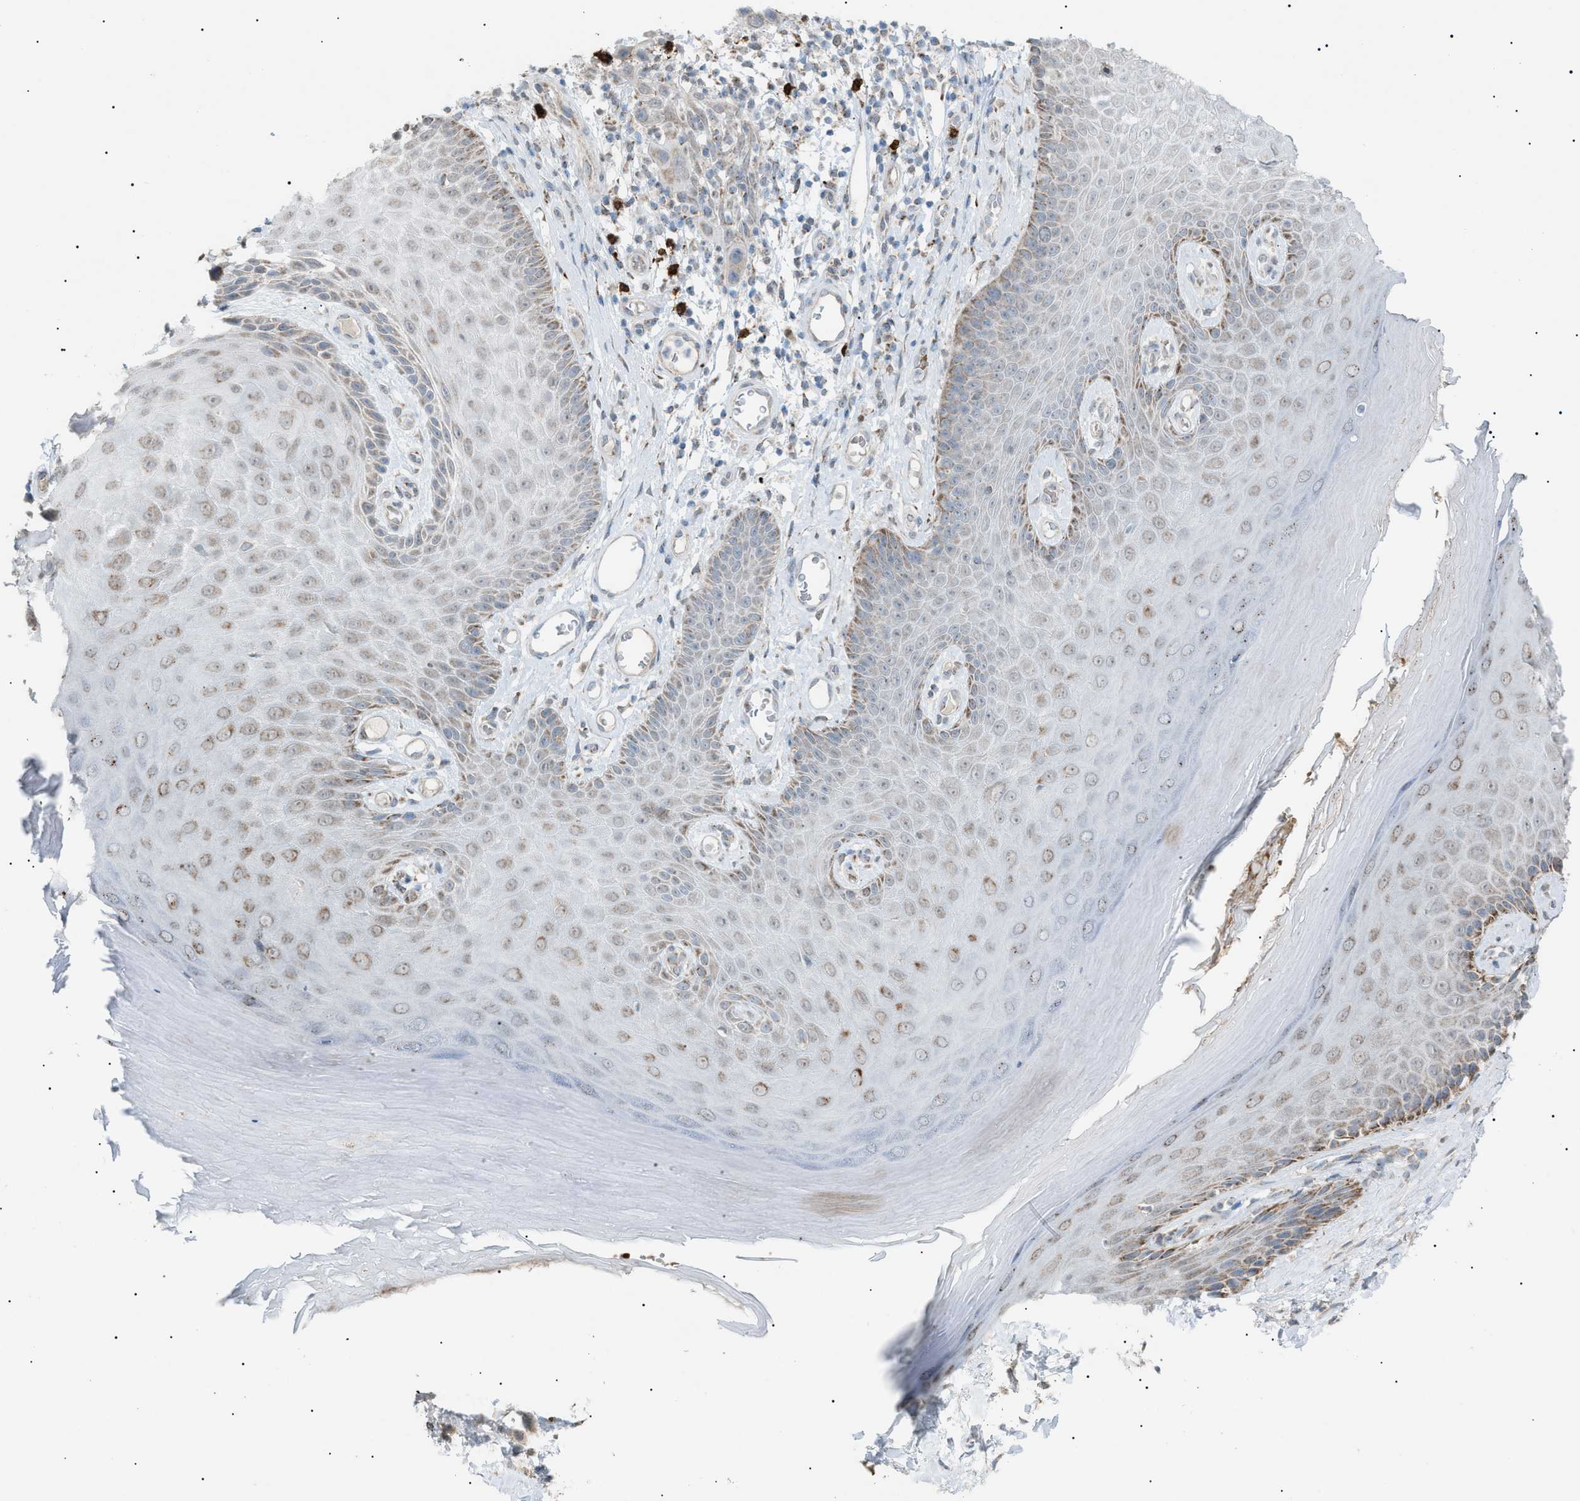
{"staining": {"intensity": "moderate", "quantity": "<25%", "location": "cytoplasmic/membranous"}, "tissue": "skin", "cell_type": "Epidermal cells", "image_type": "normal", "snomed": [{"axis": "morphology", "description": "Normal tissue, NOS"}, {"axis": "topography", "description": "Vulva"}], "caption": "Normal skin reveals moderate cytoplasmic/membranous positivity in approximately <25% of epidermal cells, visualized by immunohistochemistry.", "gene": "ZNF516", "patient": {"sex": "female", "age": 73}}